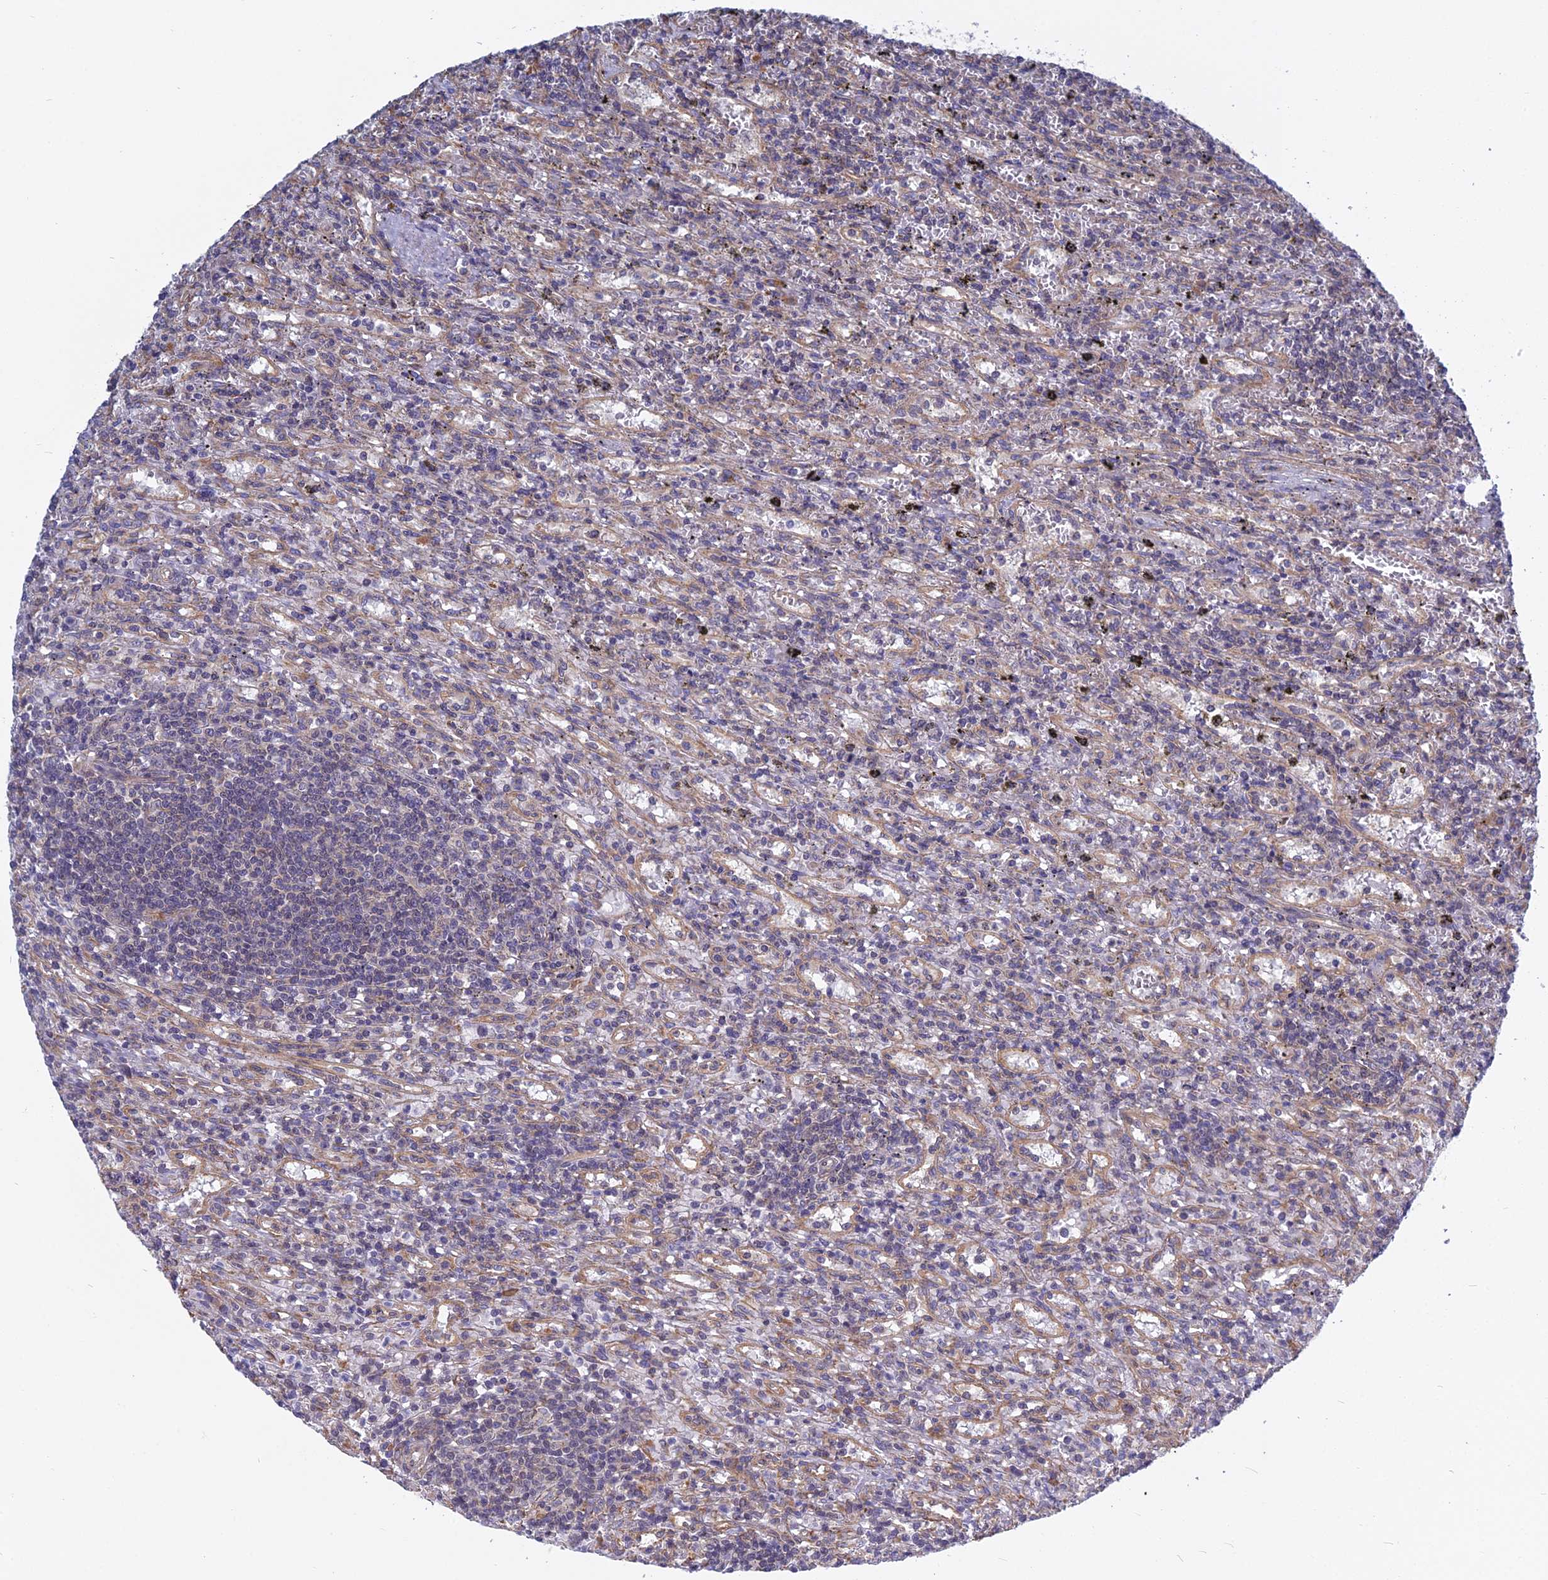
{"staining": {"intensity": "negative", "quantity": "none", "location": "none"}, "tissue": "lymphoma", "cell_type": "Tumor cells", "image_type": "cancer", "snomed": [{"axis": "morphology", "description": "Malignant lymphoma, non-Hodgkin's type, Low grade"}, {"axis": "topography", "description": "Spleen"}], "caption": "This is a photomicrograph of IHC staining of malignant lymphoma, non-Hodgkin's type (low-grade), which shows no staining in tumor cells. (Immunohistochemistry, brightfield microscopy, high magnification).", "gene": "KIAA1143", "patient": {"sex": "male", "age": 76}}